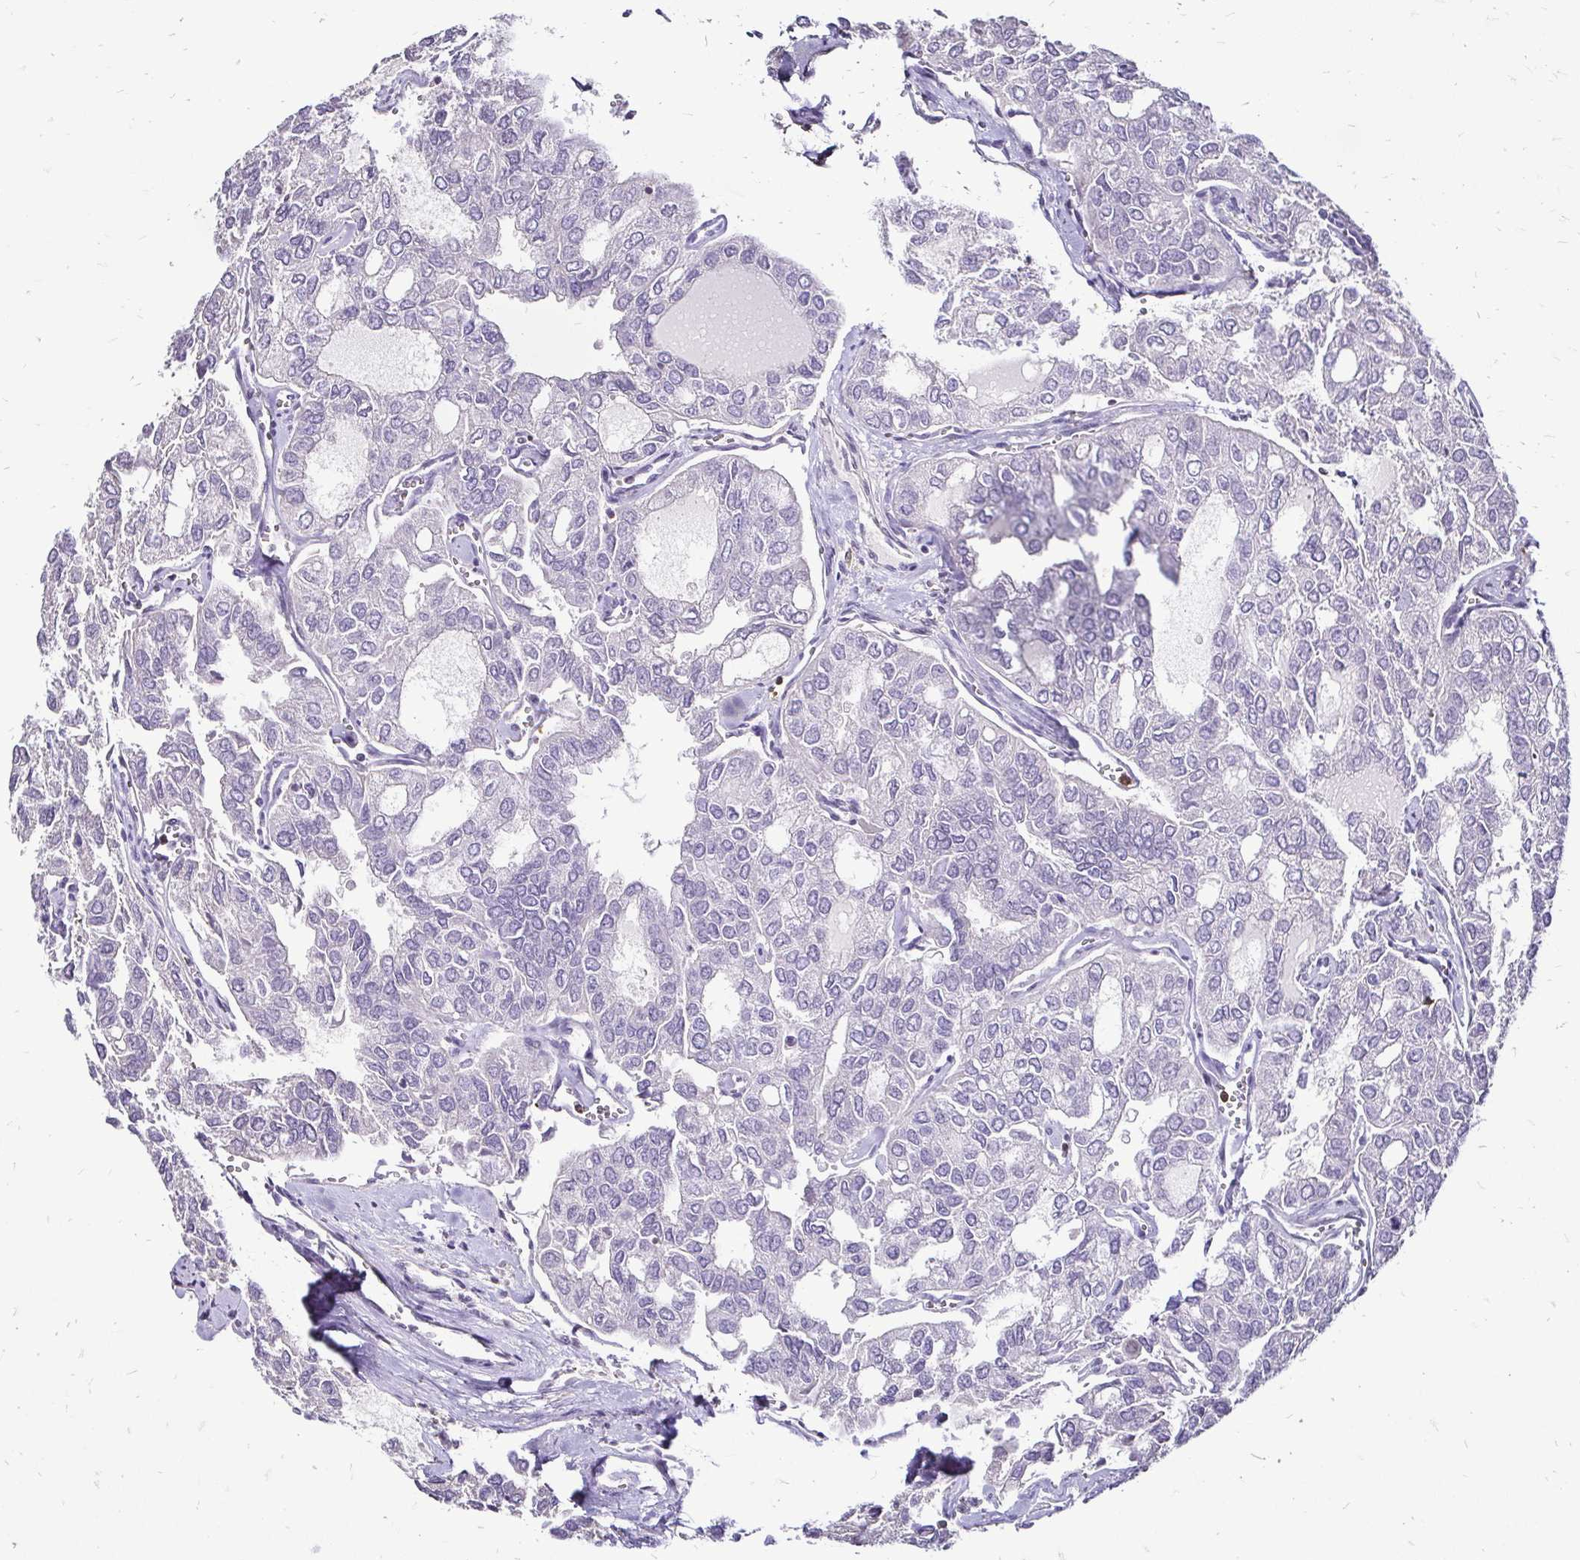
{"staining": {"intensity": "negative", "quantity": "none", "location": "none"}, "tissue": "thyroid cancer", "cell_type": "Tumor cells", "image_type": "cancer", "snomed": [{"axis": "morphology", "description": "Follicular adenoma carcinoma, NOS"}, {"axis": "topography", "description": "Thyroid gland"}], "caption": "DAB (3,3'-diaminobenzidine) immunohistochemical staining of human thyroid follicular adenoma carcinoma reveals no significant positivity in tumor cells. (DAB immunohistochemistry, high magnification).", "gene": "ZFP1", "patient": {"sex": "male", "age": 75}}